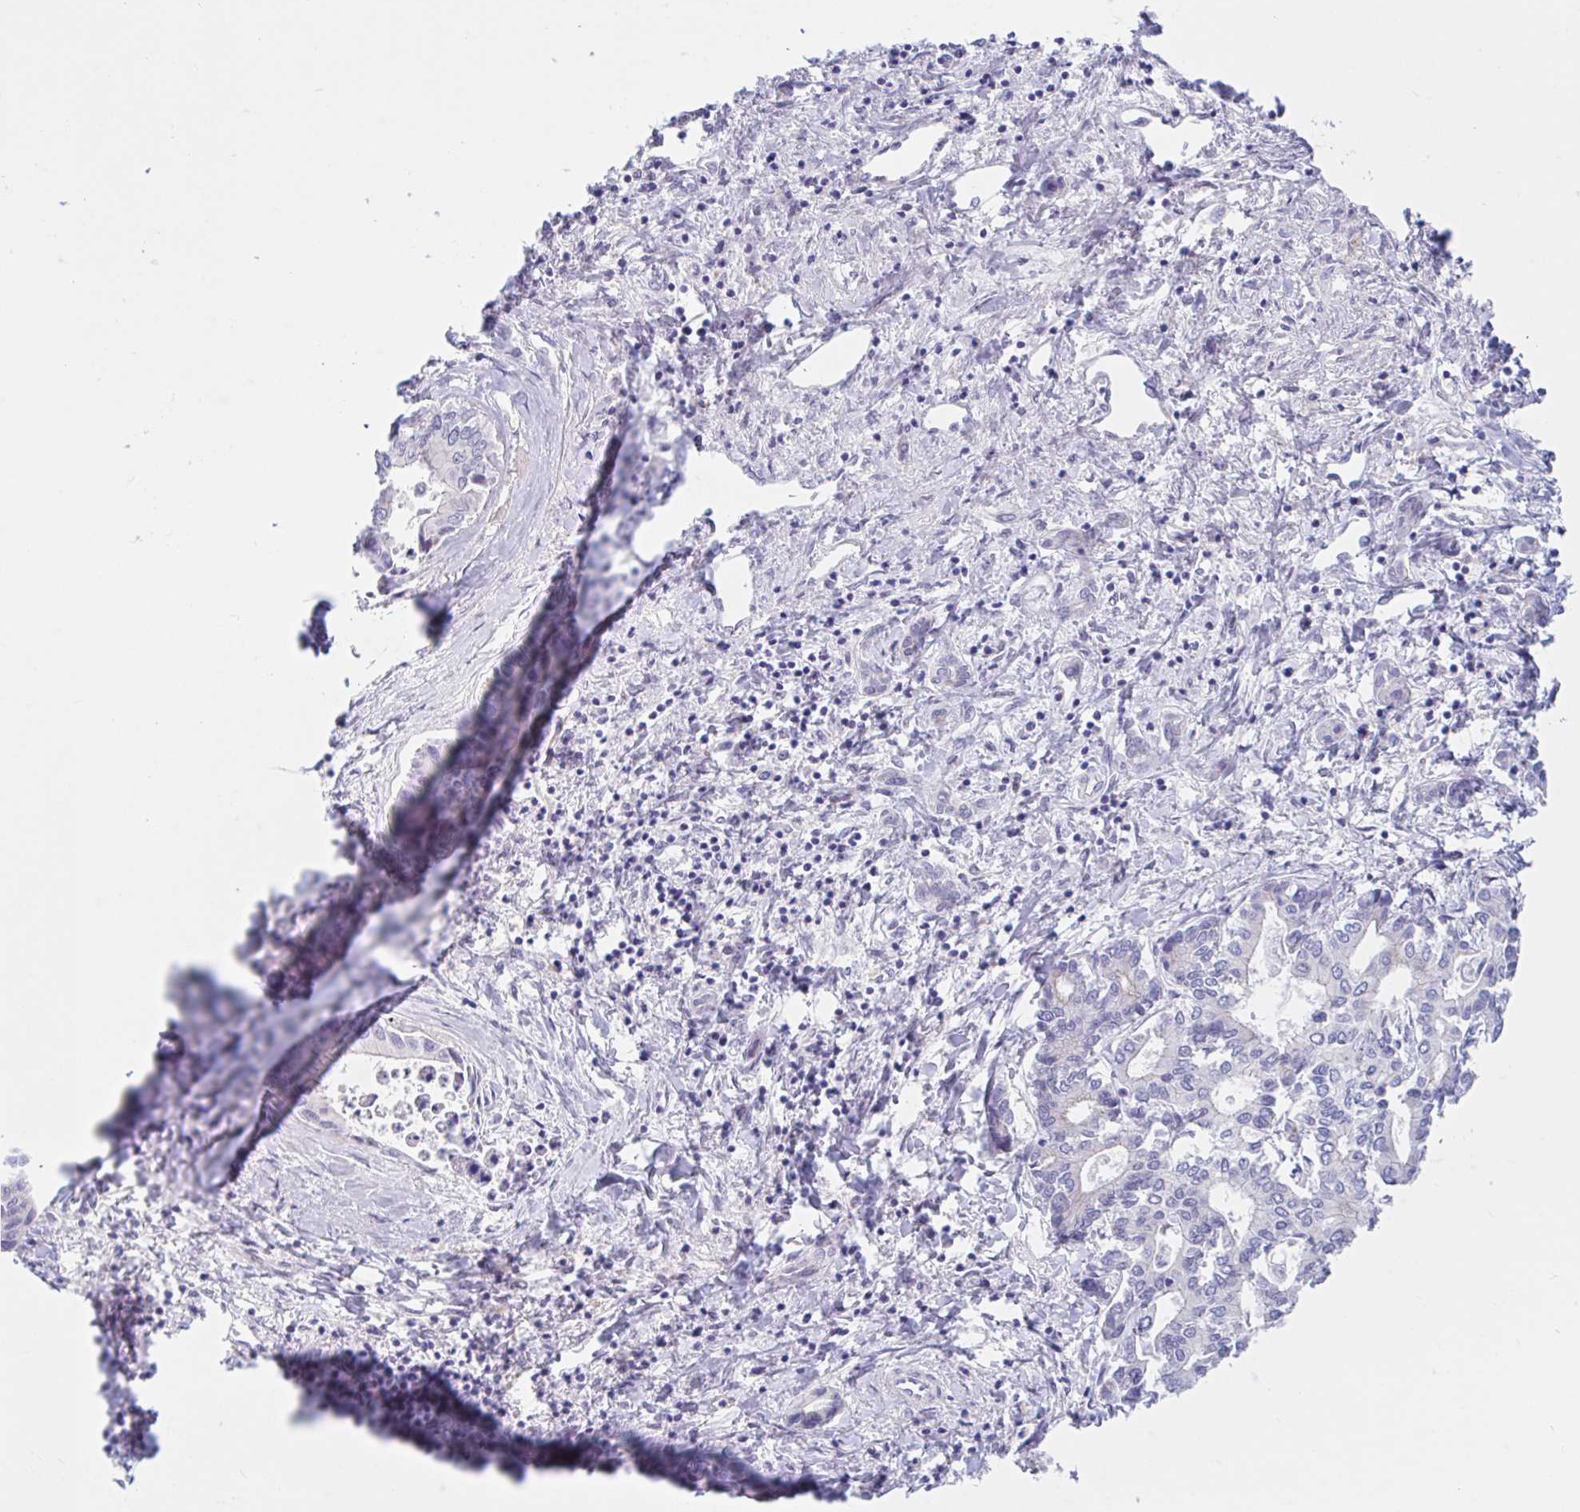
{"staining": {"intensity": "negative", "quantity": "none", "location": "none"}, "tissue": "liver cancer", "cell_type": "Tumor cells", "image_type": "cancer", "snomed": [{"axis": "morphology", "description": "Cholangiocarcinoma"}, {"axis": "topography", "description": "Liver"}], "caption": "Tumor cells are negative for brown protein staining in liver cholangiocarcinoma. Nuclei are stained in blue.", "gene": "TMEM86A", "patient": {"sex": "male", "age": 66}}